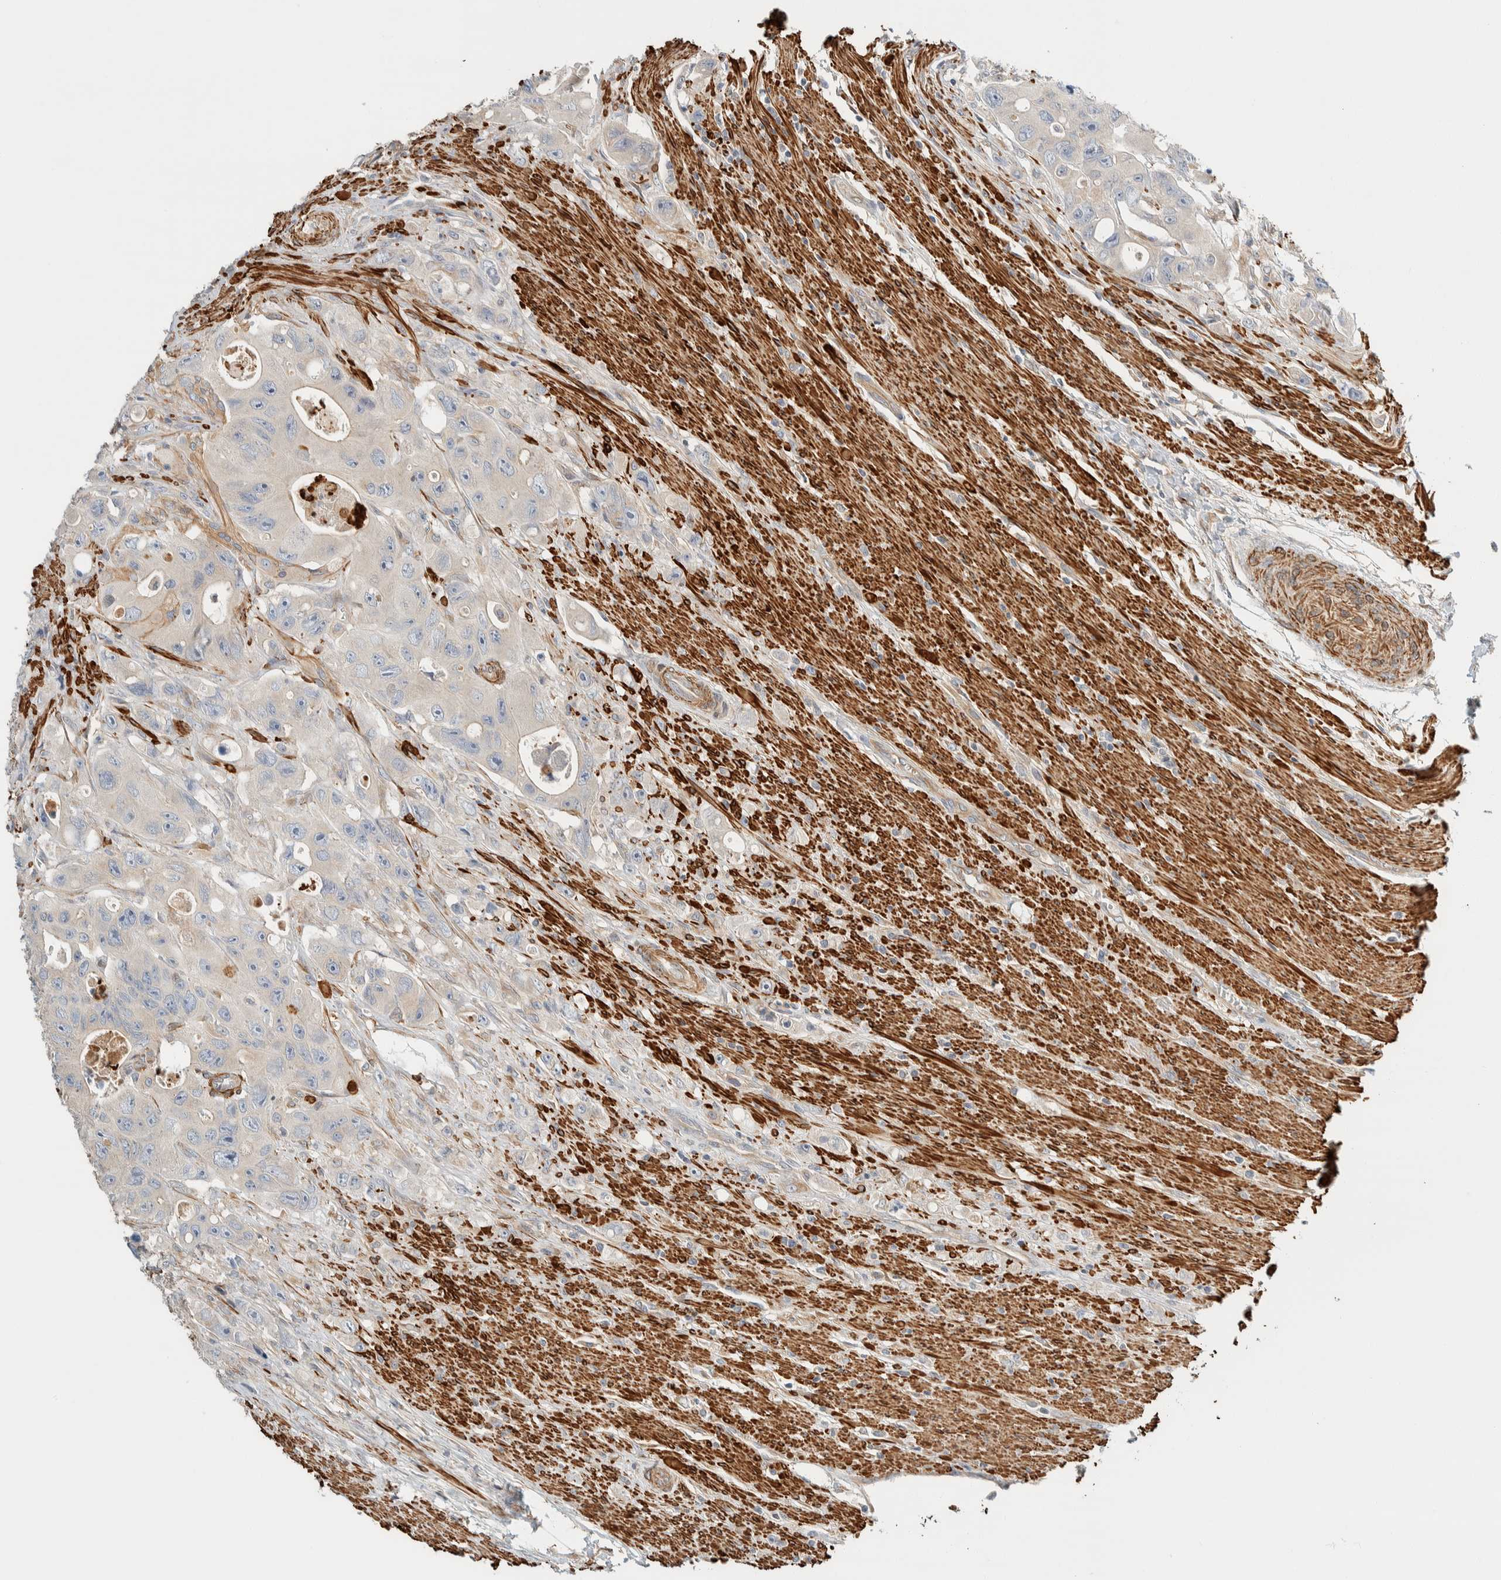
{"staining": {"intensity": "negative", "quantity": "none", "location": "none"}, "tissue": "colorectal cancer", "cell_type": "Tumor cells", "image_type": "cancer", "snomed": [{"axis": "morphology", "description": "Adenocarcinoma, NOS"}, {"axis": "topography", "description": "Colon"}], "caption": "Immunohistochemistry of human colorectal adenocarcinoma displays no expression in tumor cells.", "gene": "CDR2", "patient": {"sex": "female", "age": 46}}